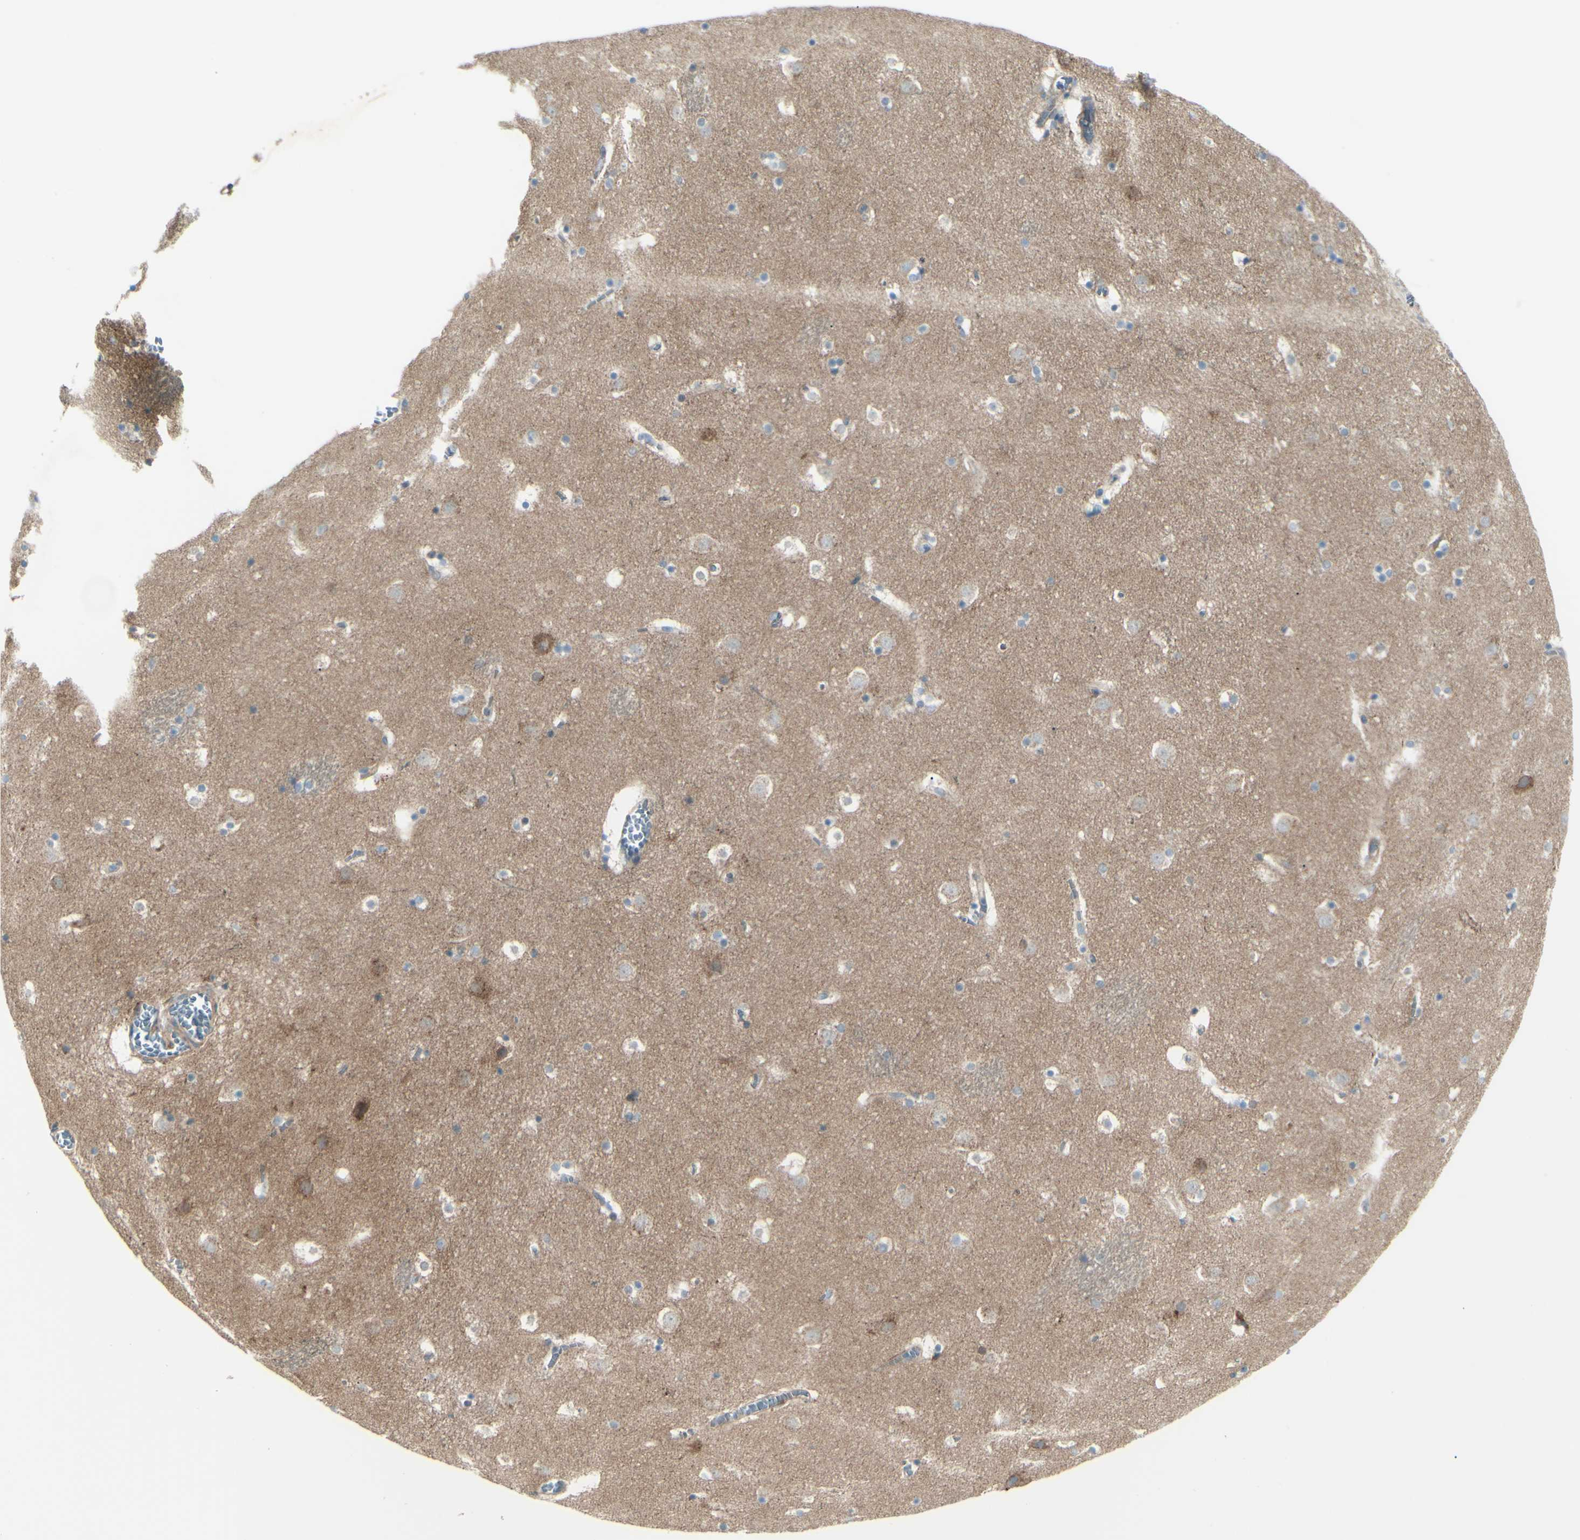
{"staining": {"intensity": "moderate", "quantity": ">75%", "location": "cytoplasmic/membranous"}, "tissue": "caudate", "cell_type": "Glial cells", "image_type": "normal", "snomed": [{"axis": "morphology", "description": "Normal tissue, NOS"}, {"axis": "topography", "description": "Lateral ventricle wall"}], "caption": "Protein positivity by immunohistochemistry (IHC) demonstrates moderate cytoplasmic/membranous staining in about >75% of glial cells in benign caudate. (DAB (3,3'-diaminobenzidine) = brown stain, brightfield microscopy at high magnification).", "gene": "PCDHGA10", "patient": {"sex": "male", "age": 45}}